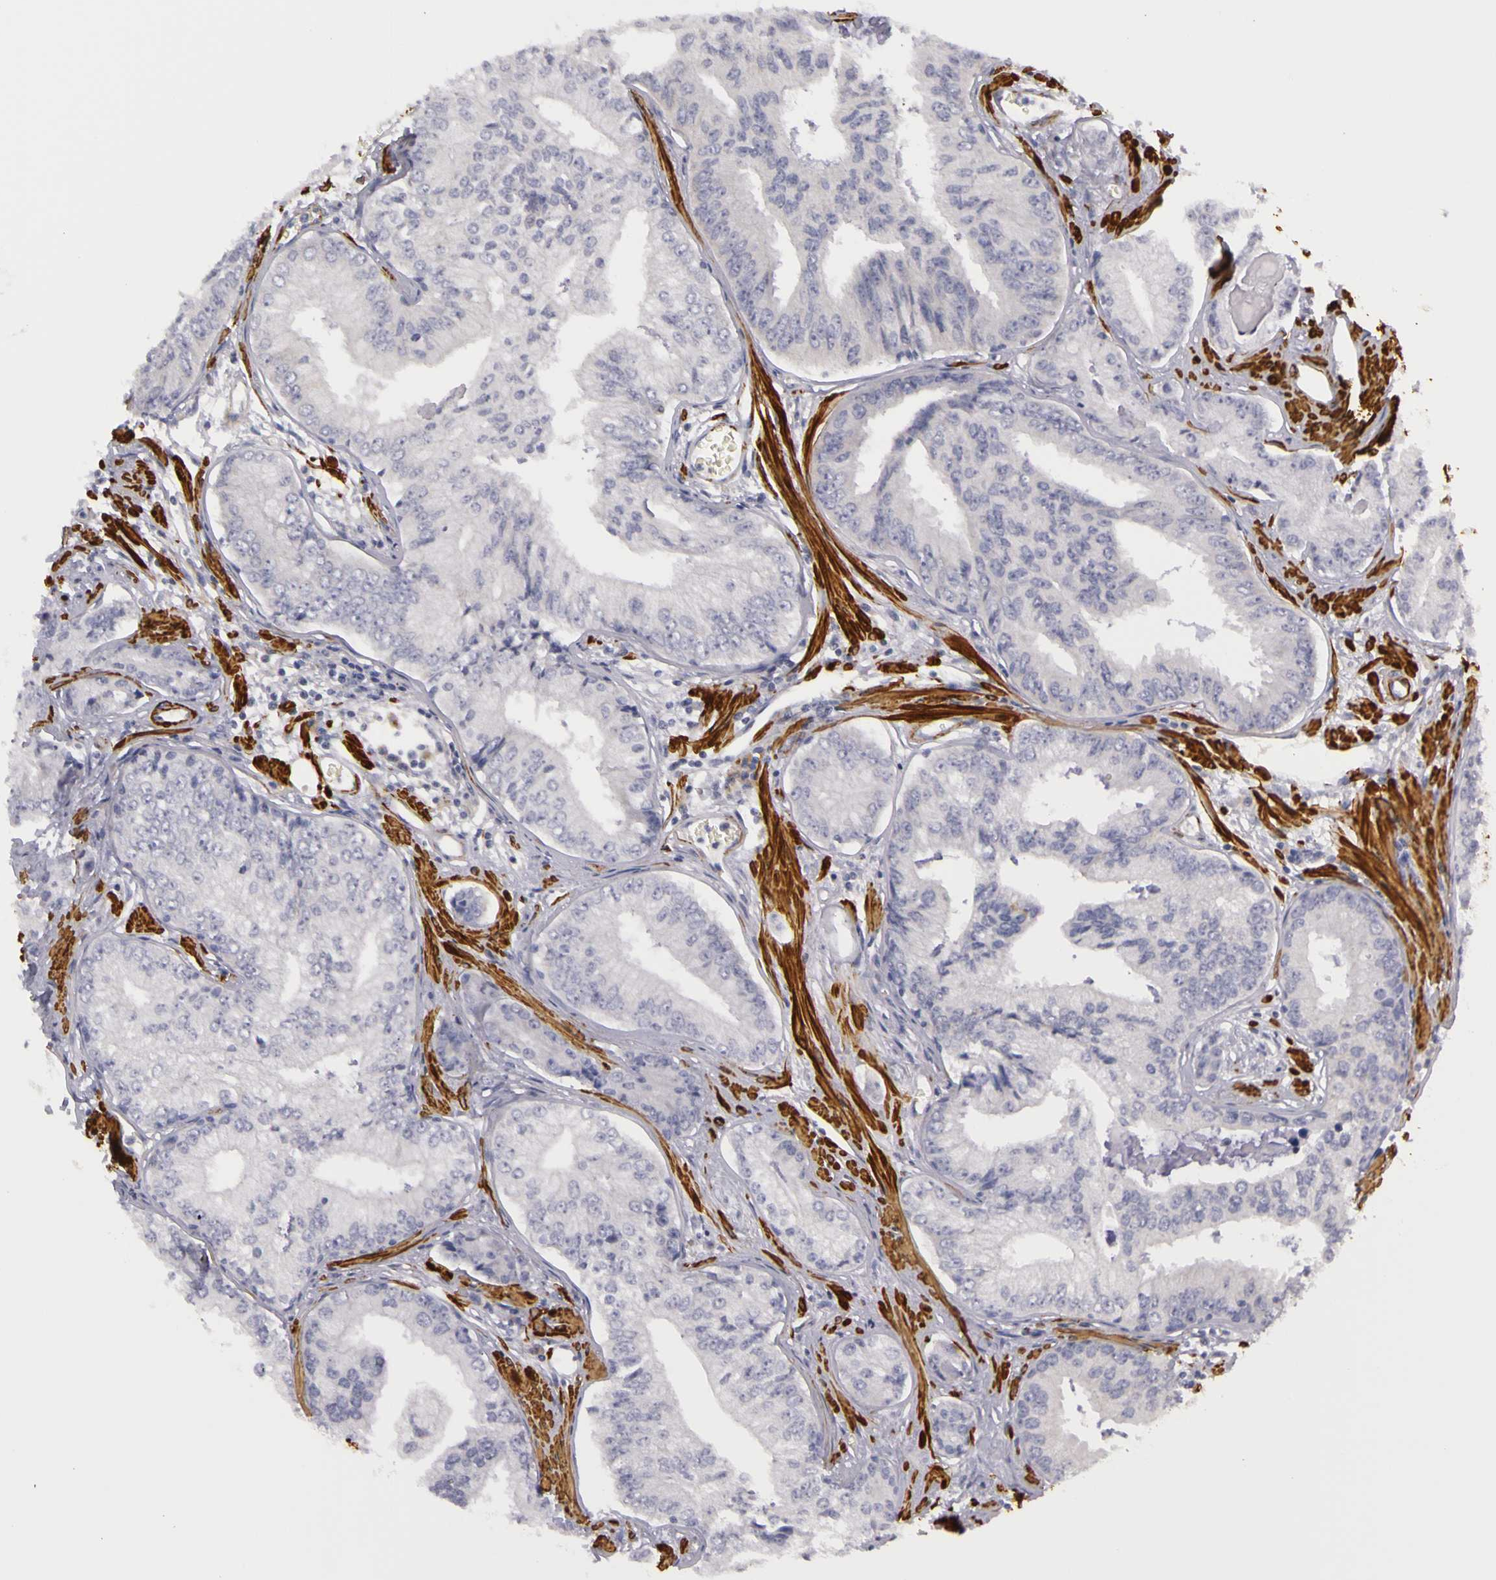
{"staining": {"intensity": "negative", "quantity": "none", "location": "none"}, "tissue": "prostate cancer", "cell_type": "Tumor cells", "image_type": "cancer", "snomed": [{"axis": "morphology", "description": "Adenocarcinoma, High grade"}, {"axis": "topography", "description": "Prostate"}], "caption": "This is a photomicrograph of immunohistochemistry (IHC) staining of prostate cancer, which shows no expression in tumor cells.", "gene": "CNTN2", "patient": {"sex": "male", "age": 56}}